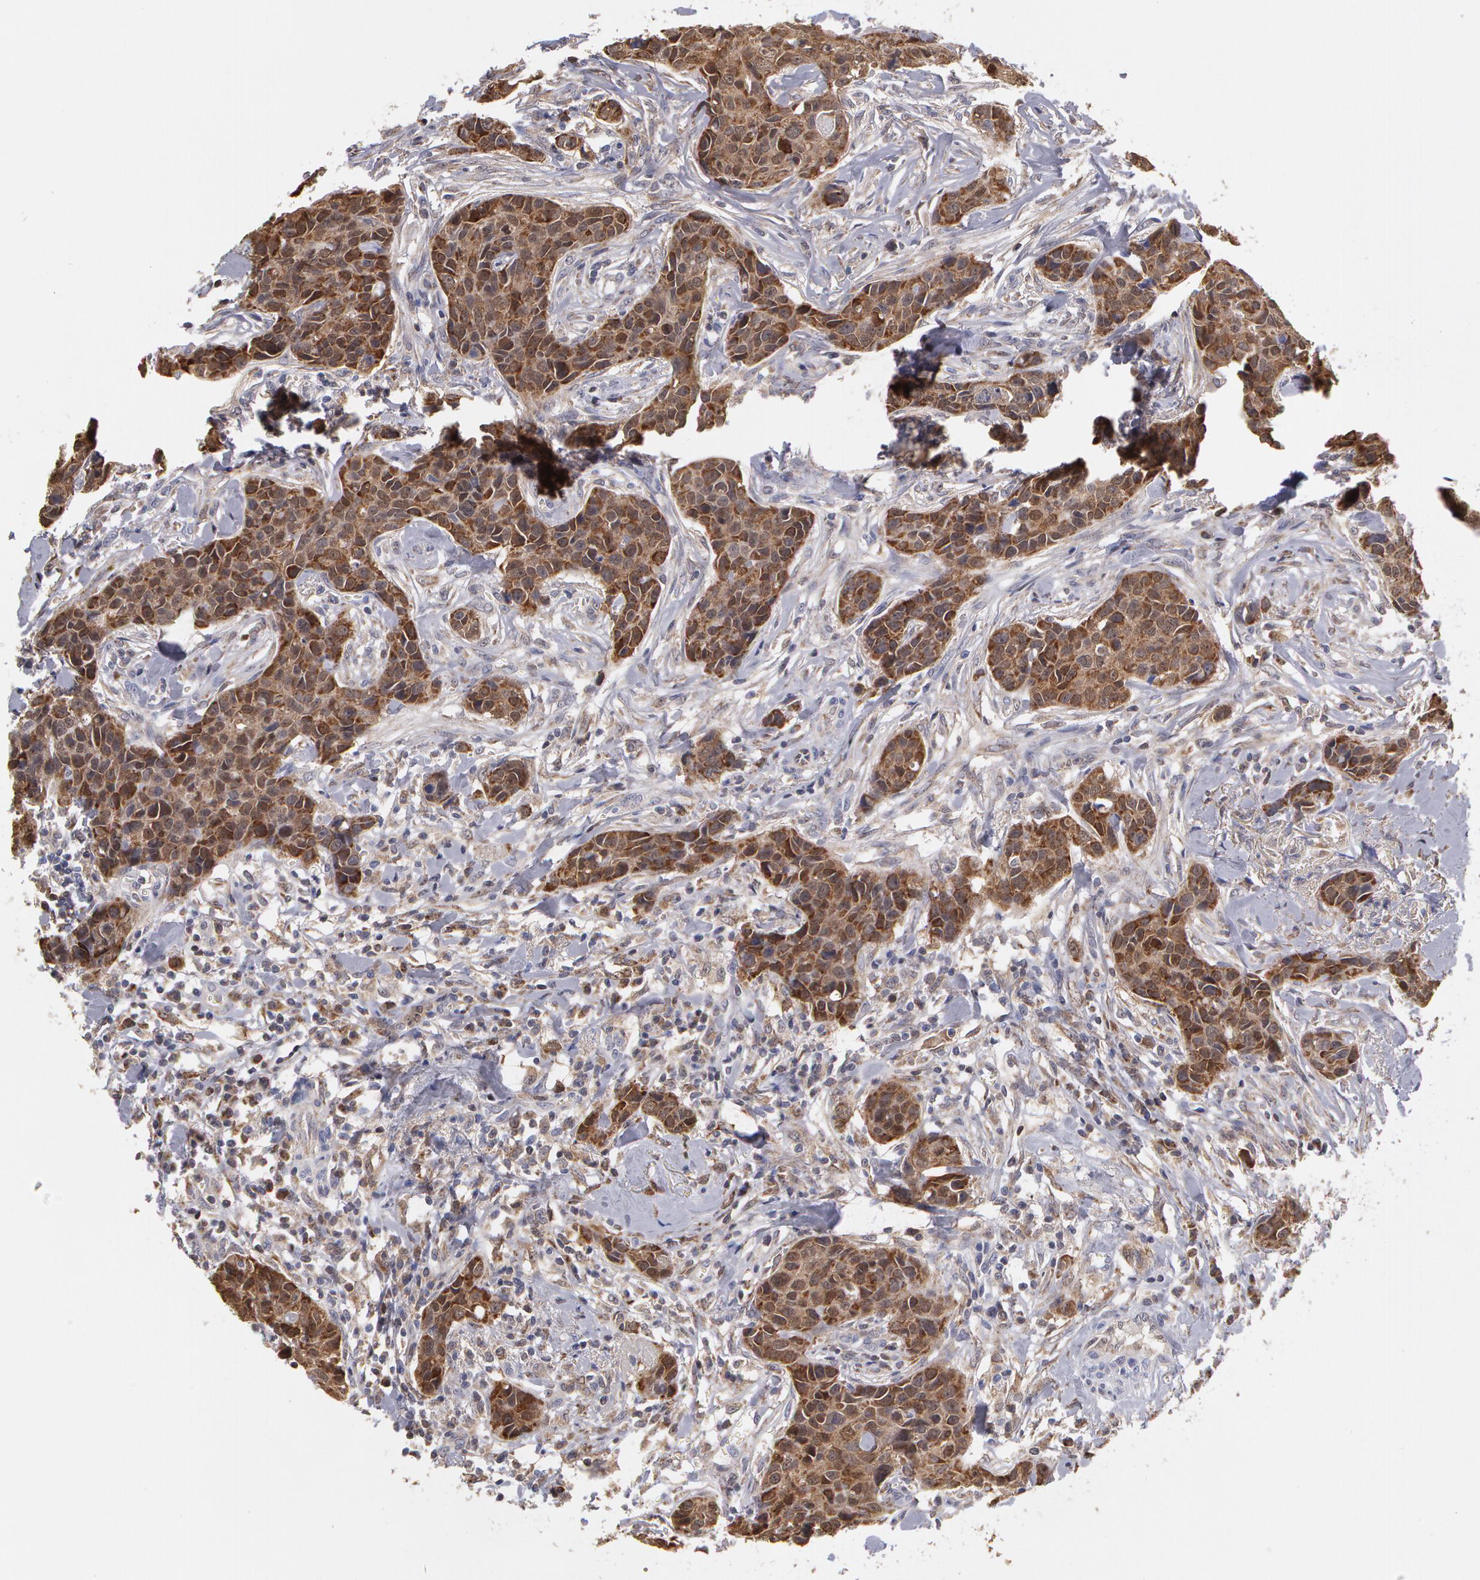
{"staining": {"intensity": "strong", "quantity": ">75%", "location": "cytoplasmic/membranous"}, "tissue": "breast cancer", "cell_type": "Tumor cells", "image_type": "cancer", "snomed": [{"axis": "morphology", "description": "Duct carcinoma"}, {"axis": "topography", "description": "Breast"}], "caption": "IHC (DAB (3,3'-diaminobenzidine)) staining of breast infiltrating ductal carcinoma demonstrates strong cytoplasmic/membranous protein expression in approximately >75% of tumor cells.", "gene": "MPST", "patient": {"sex": "female", "age": 91}}